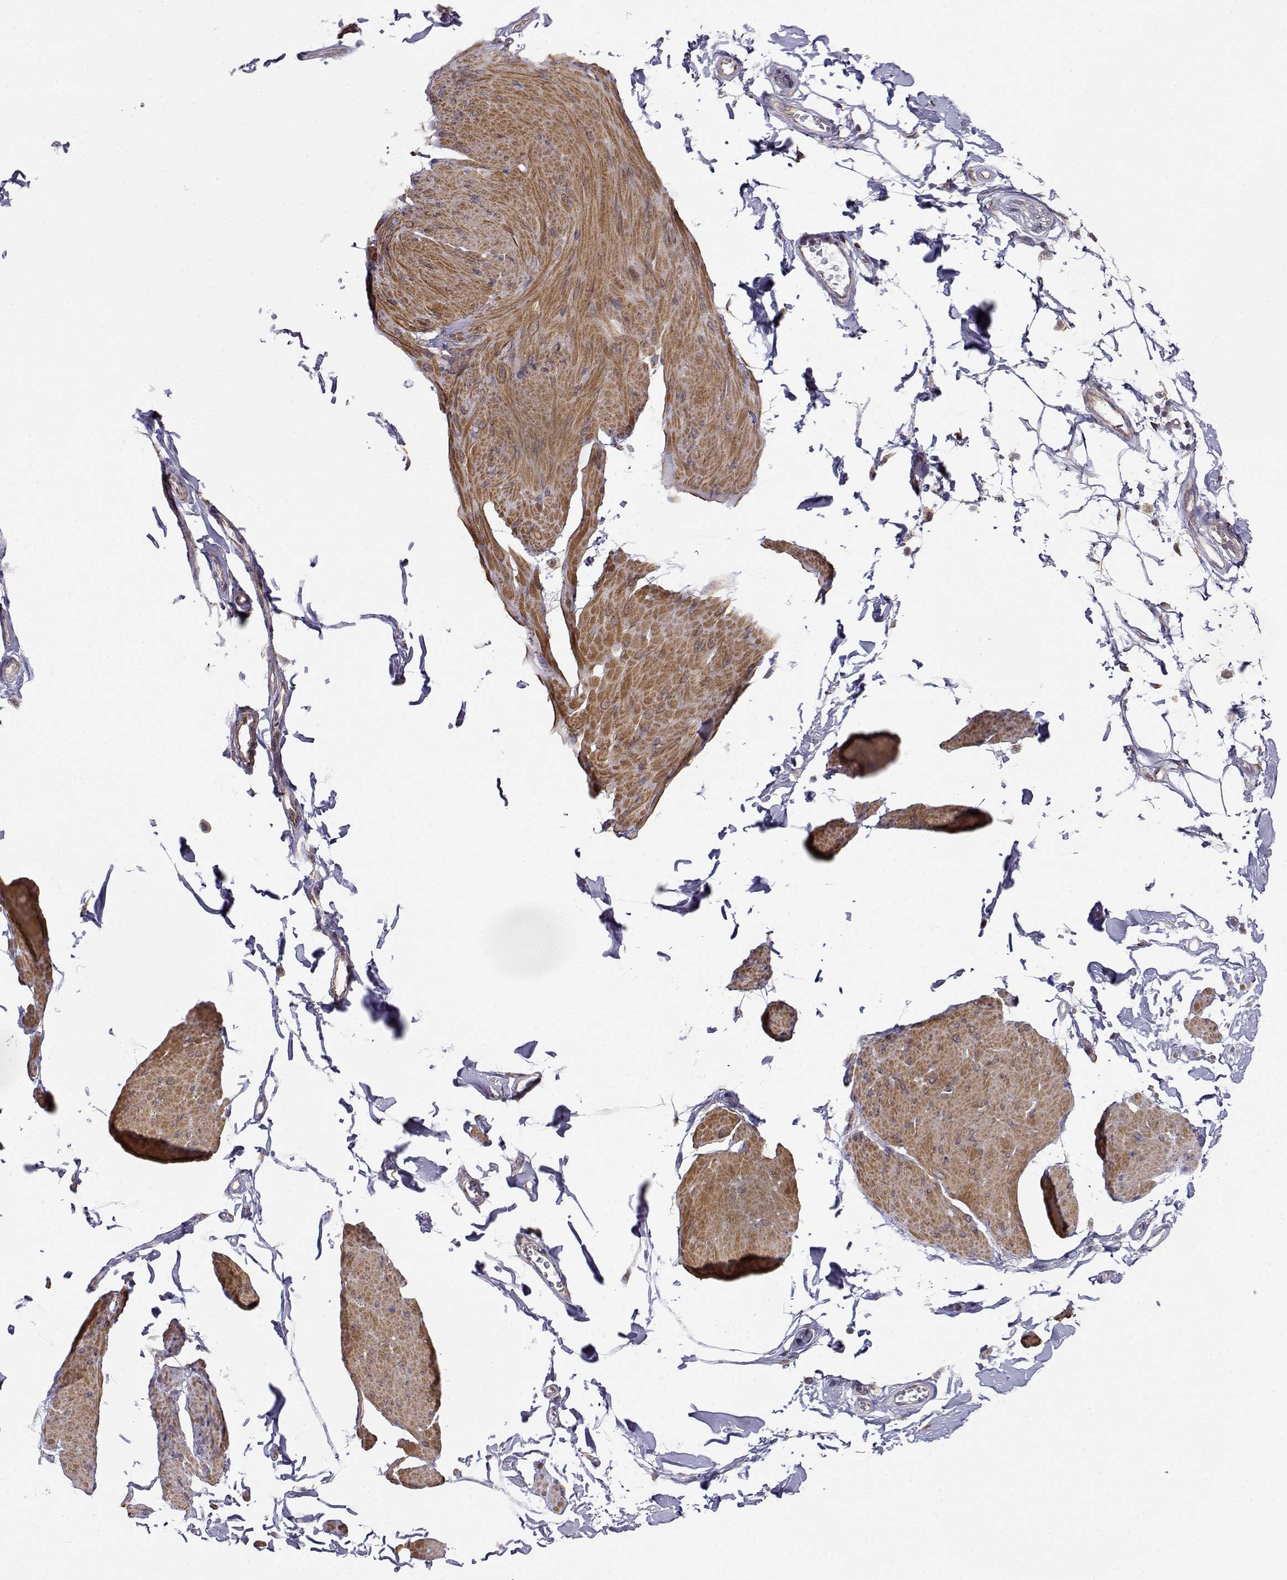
{"staining": {"intensity": "moderate", "quantity": ">75%", "location": "cytoplasmic/membranous"}, "tissue": "smooth muscle", "cell_type": "Smooth muscle cells", "image_type": "normal", "snomed": [{"axis": "morphology", "description": "Normal tissue, NOS"}, {"axis": "topography", "description": "Adipose tissue"}, {"axis": "topography", "description": "Smooth muscle"}, {"axis": "topography", "description": "Peripheral nerve tissue"}], "caption": "Immunohistochemical staining of unremarkable human smooth muscle exhibits >75% levels of moderate cytoplasmic/membranous protein expression in about >75% of smooth muscle cells. The protein is stained brown, and the nuclei are stained in blue (DAB IHC with brightfield microscopy, high magnification).", "gene": "PAIP1", "patient": {"sex": "male", "age": 83}}